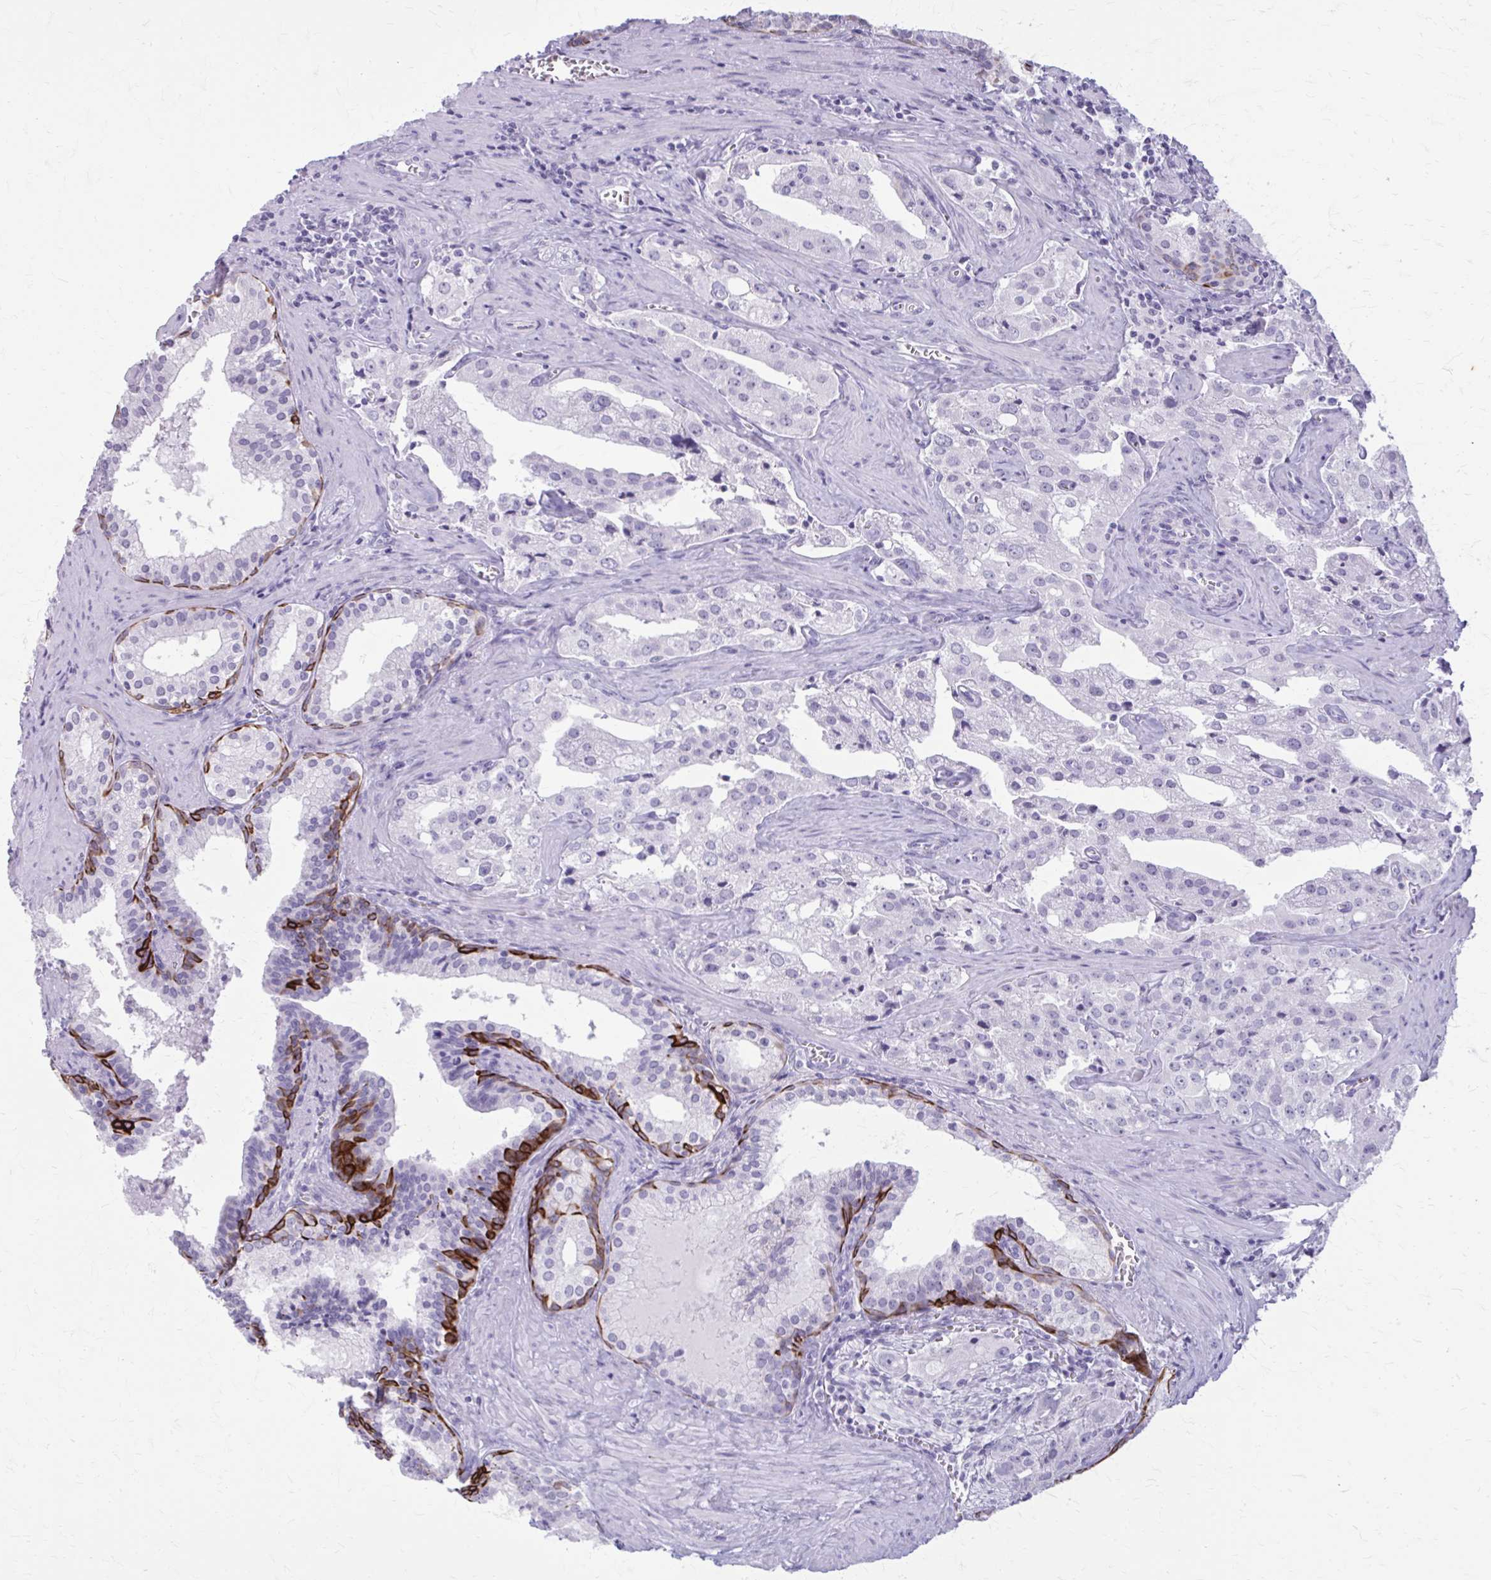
{"staining": {"intensity": "negative", "quantity": "none", "location": "none"}, "tissue": "prostate cancer", "cell_type": "Tumor cells", "image_type": "cancer", "snomed": [{"axis": "morphology", "description": "Adenocarcinoma, High grade"}, {"axis": "topography", "description": "Prostate"}], "caption": "Immunohistochemical staining of prostate cancer (high-grade adenocarcinoma) shows no significant positivity in tumor cells. Brightfield microscopy of IHC stained with DAB (brown) and hematoxylin (blue), captured at high magnification.", "gene": "KRT5", "patient": {"sex": "male", "age": 68}}